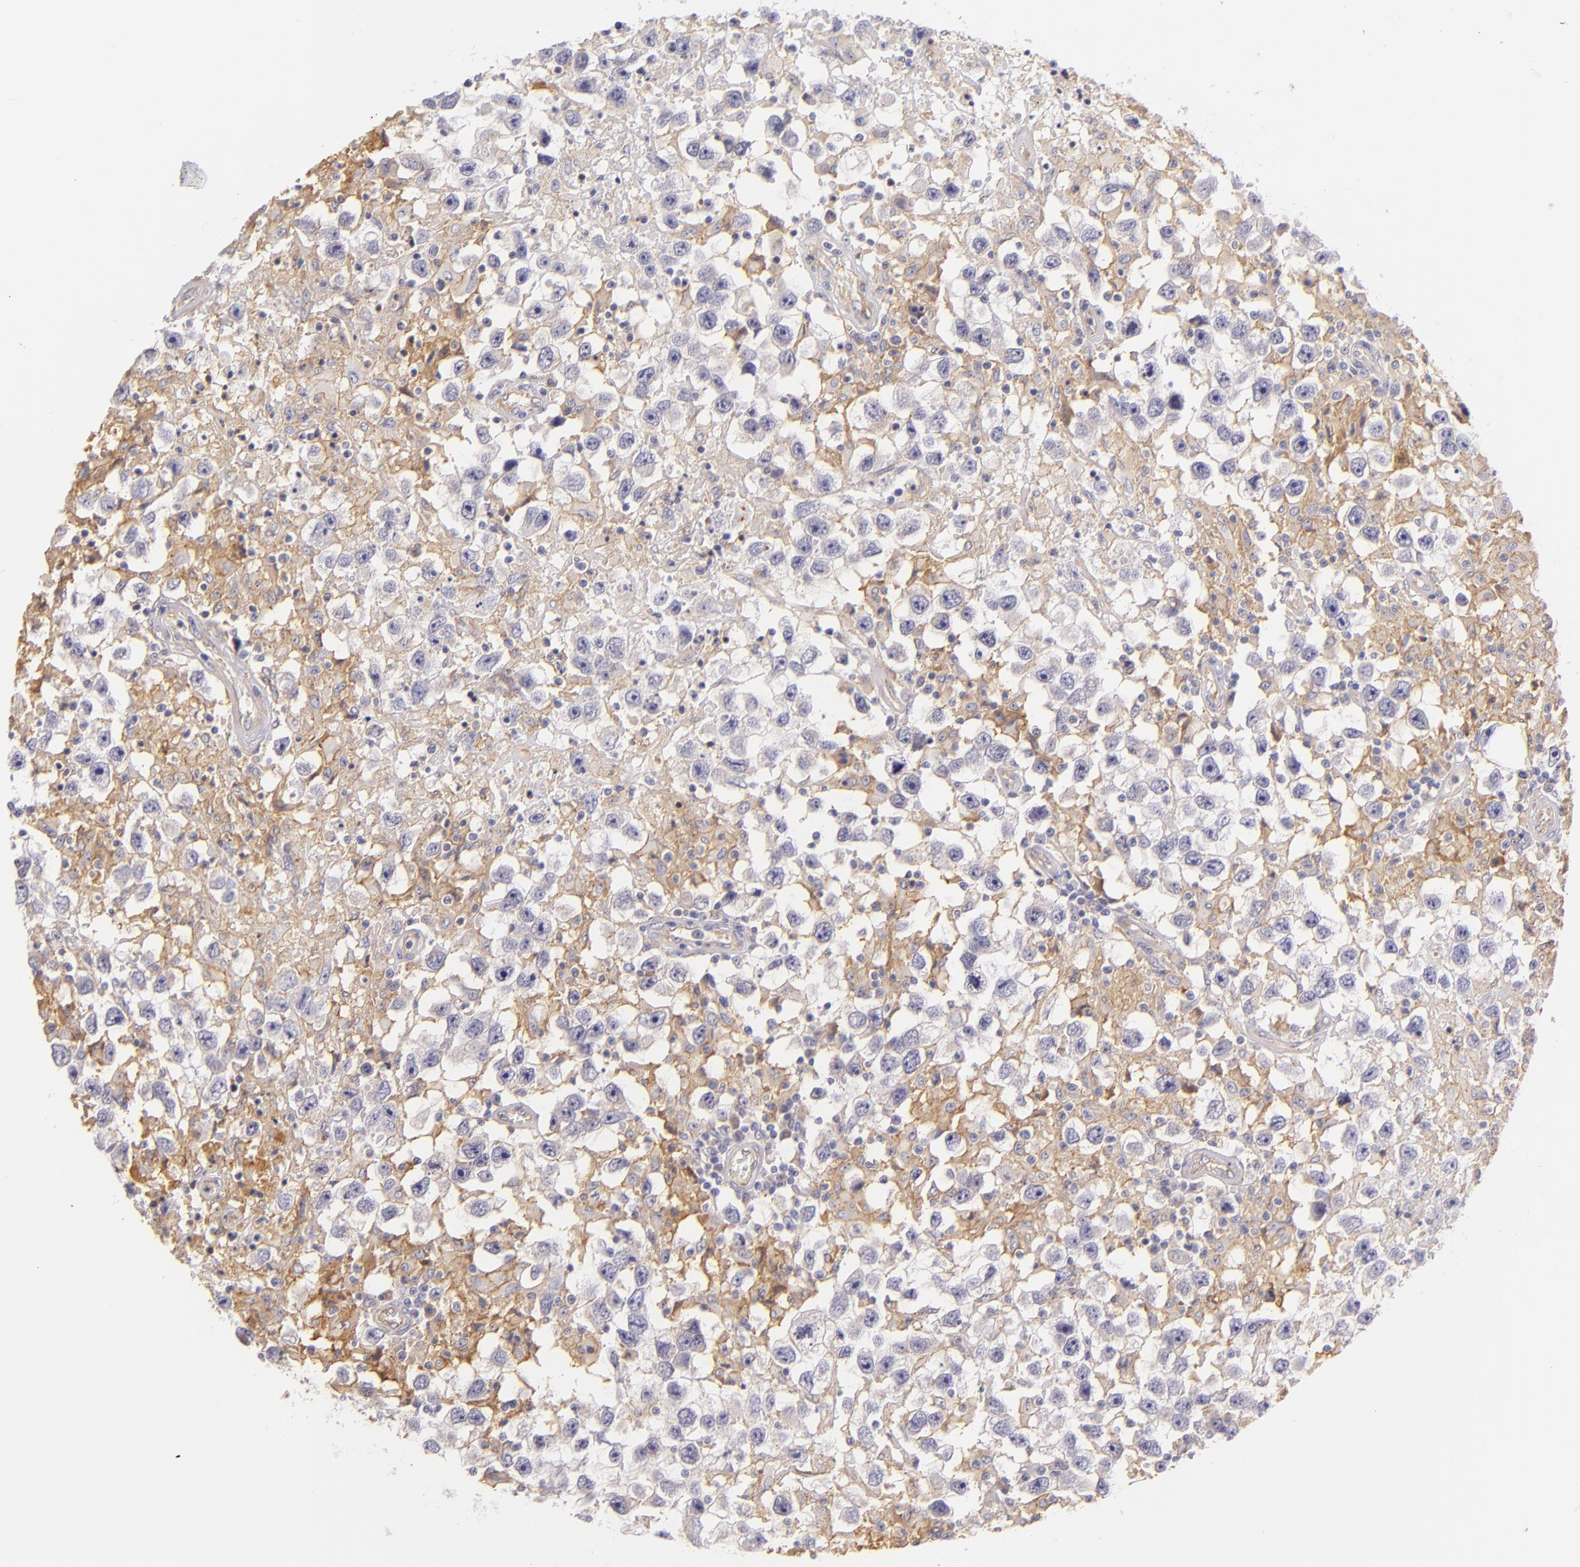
{"staining": {"intensity": "weak", "quantity": "25%-75%", "location": "cytoplasmic/membranous"}, "tissue": "testis cancer", "cell_type": "Tumor cells", "image_type": "cancer", "snomed": [{"axis": "morphology", "description": "Seminoma, NOS"}, {"axis": "topography", "description": "Testis"}], "caption": "Protein expression analysis of testis seminoma shows weak cytoplasmic/membranous expression in about 25%-75% of tumor cells. (DAB IHC with brightfield microscopy, high magnification).", "gene": "CTSF", "patient": {"sex": "male", "age": 34}}